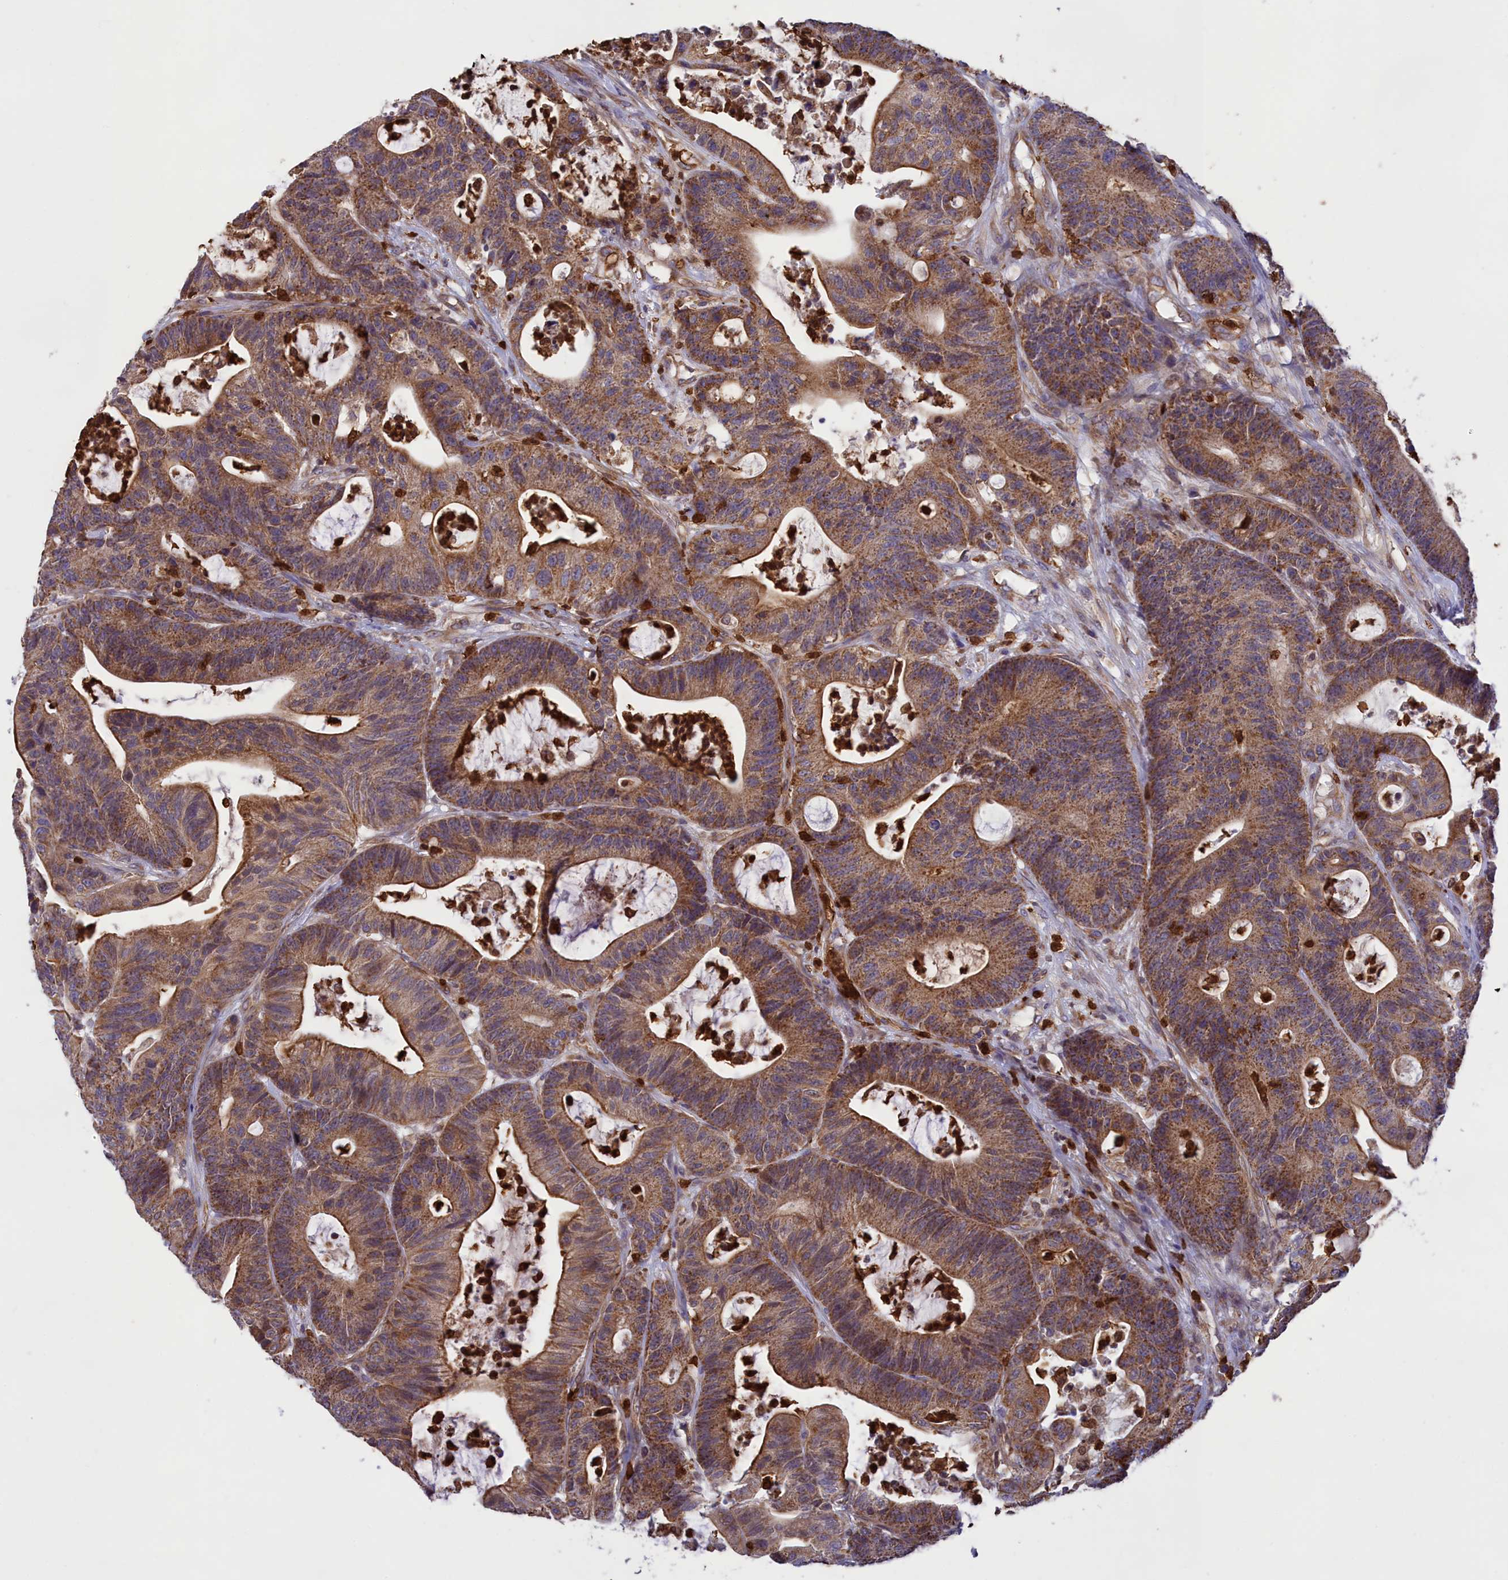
{"staining": {"intensity": "moderate", "quantity": ">75%", "location": "cytoplasmic/membranous"}, "tissue": "colorectal cancer", "cell_type": "Tumor cells", "image_type": "cancer", "snomed": [{"axis": "morphology", "description": "Adenocarcinoma, NOS"}, {"axis": "topography", "description": "Colon"}], "caption": "Moderate cytoplasmic/membranous protein positivity is seen in about >75% of tumor cells in adenocarcinoma (colorectal). (brown staining indicates protein expression, while blue staining denotes nuclei).", "gene": "PKHD1L1", "patient": {"sex": "female", "age": 84}}